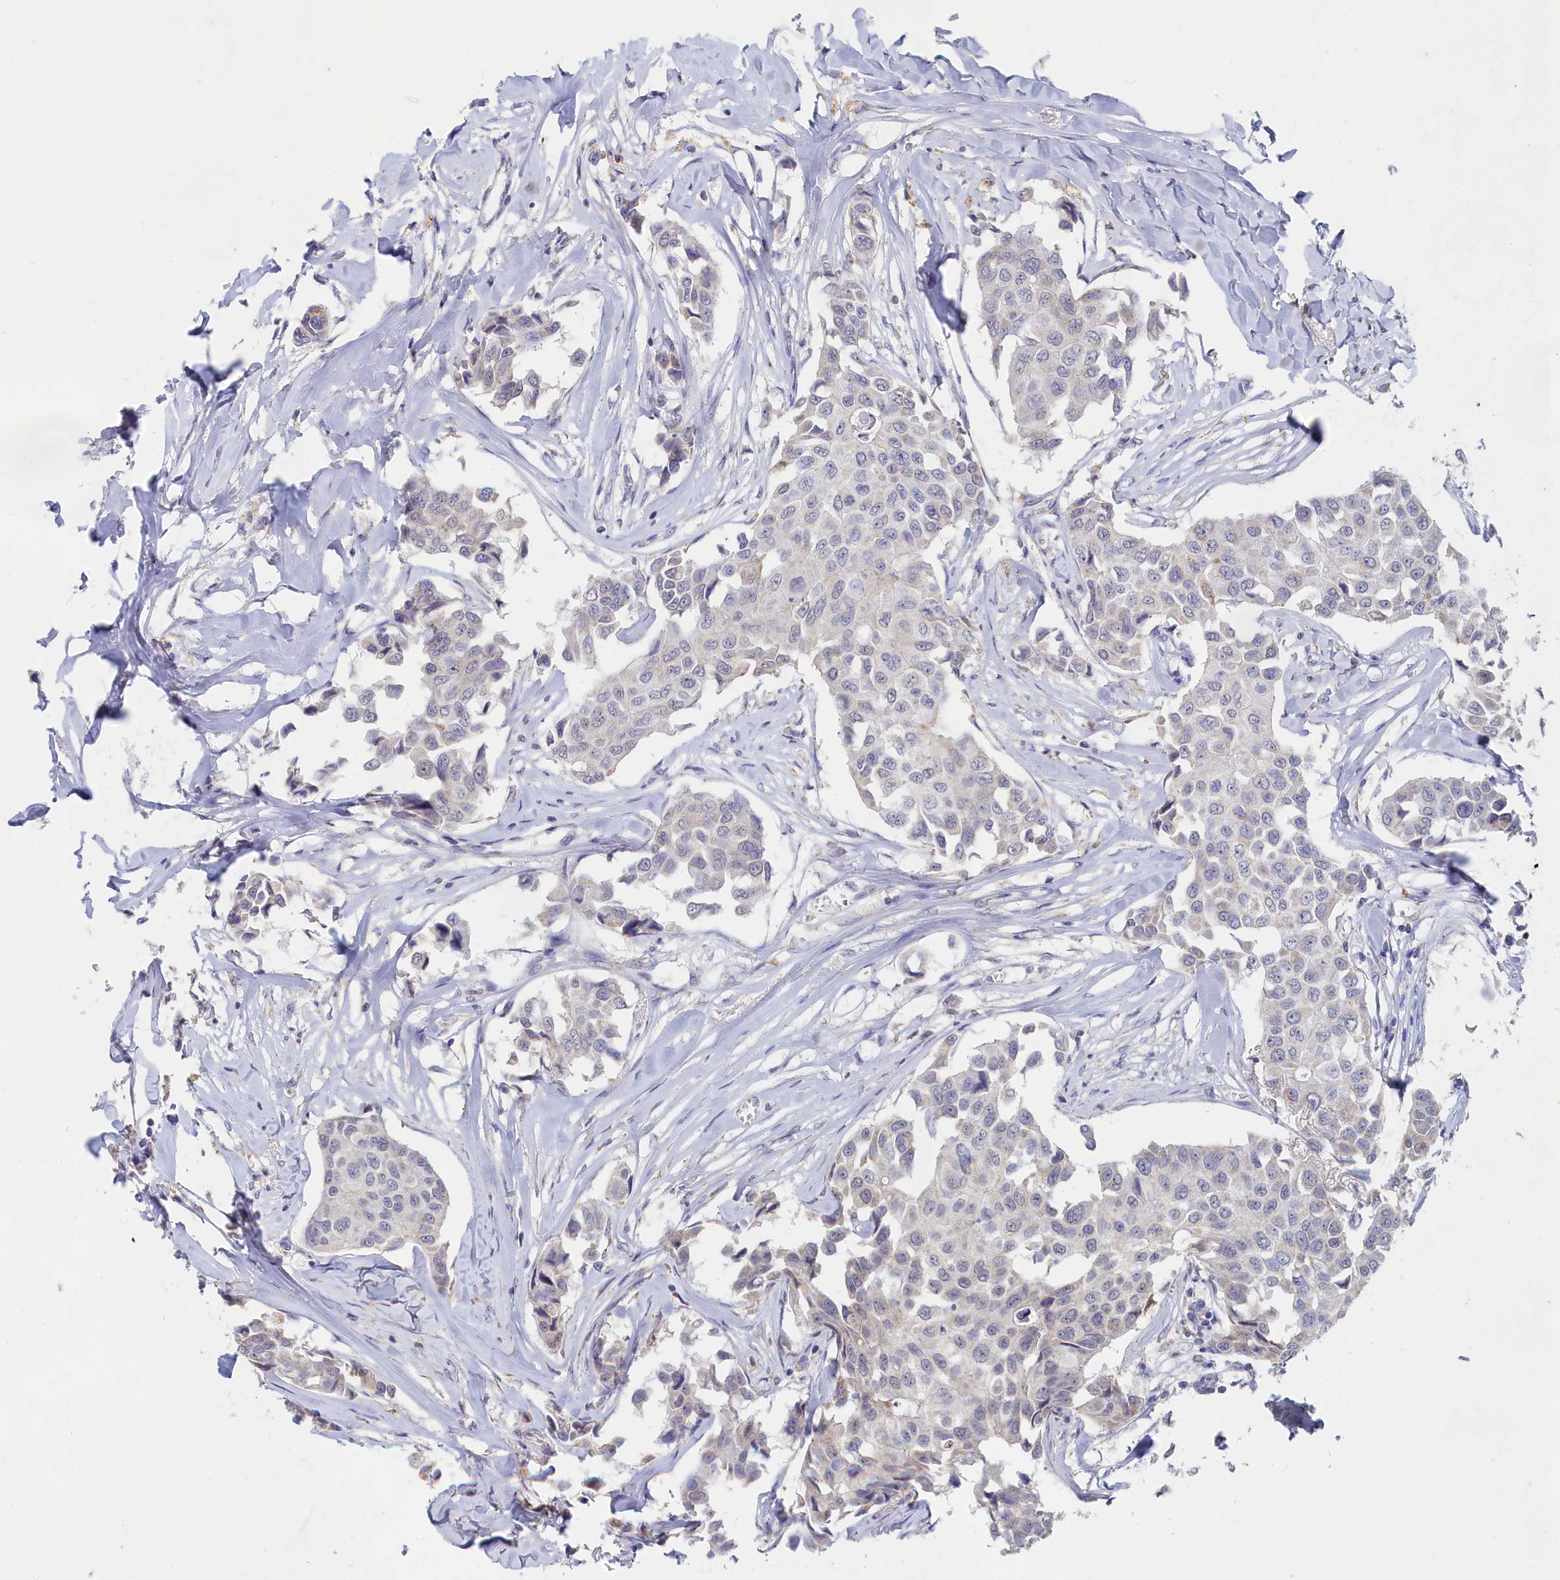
{"staining": {"intensity": "negative", "quantity": "none", "location": "none"}, "tissue": "breast cancer", "cell_type": "Tumor cells", "image_type": "cancer", "snomed": [{"axis": "morphology", "description": "Duct carcinoma"}, {"axis": "topography", "description": "Breast"}], "caption": "High magnification brightfield microscopy of infiltrating ductal carcinoma (breast) stained with DAB (brown) and counterstained with hematoxylin (blue): tumor cells show no significant staining.", "gene": "LRIF1", "patient": {"sex": "female", "age": 80}}